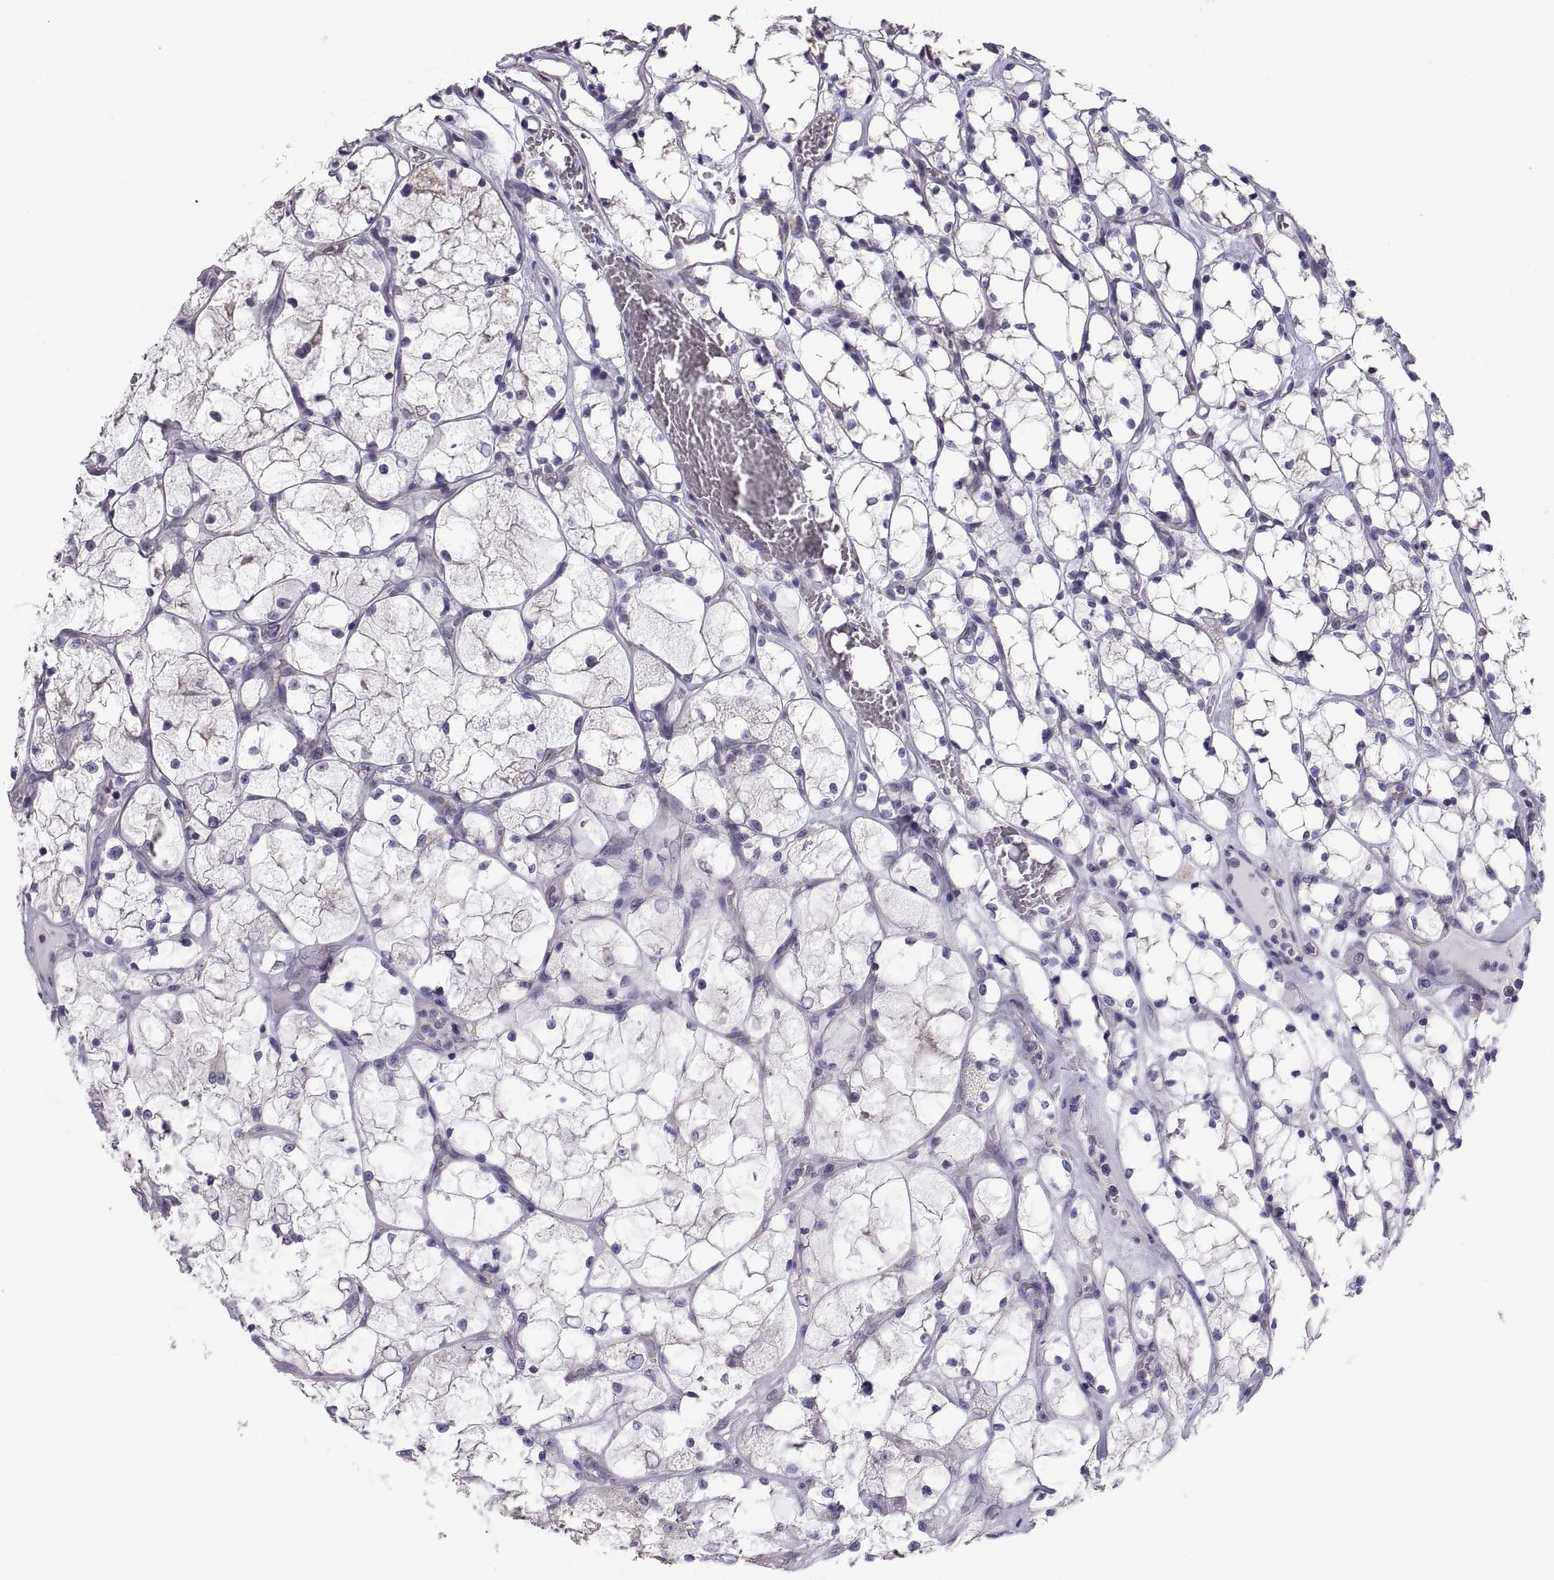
{"staining": {"intensity": "negative", "quantity": "none", "location": "none"}, "tissue": "renal cancer", "cell_type": "Tumor cells", "image_type": "cancer", "snomed": [{"axis": "morphology", "description": "Adenocarcinoma, NOS"}, {"axis": "topography", "description": "Kidney"}], "caption": "This micrograph is of renal cancer stained with IHC to label a protein in brown with the nuclei are counter-stained blue. There is no positivity in tumor cells.", "gene": "TNNC1", "patient": {"sex": "female", "age": 69}}